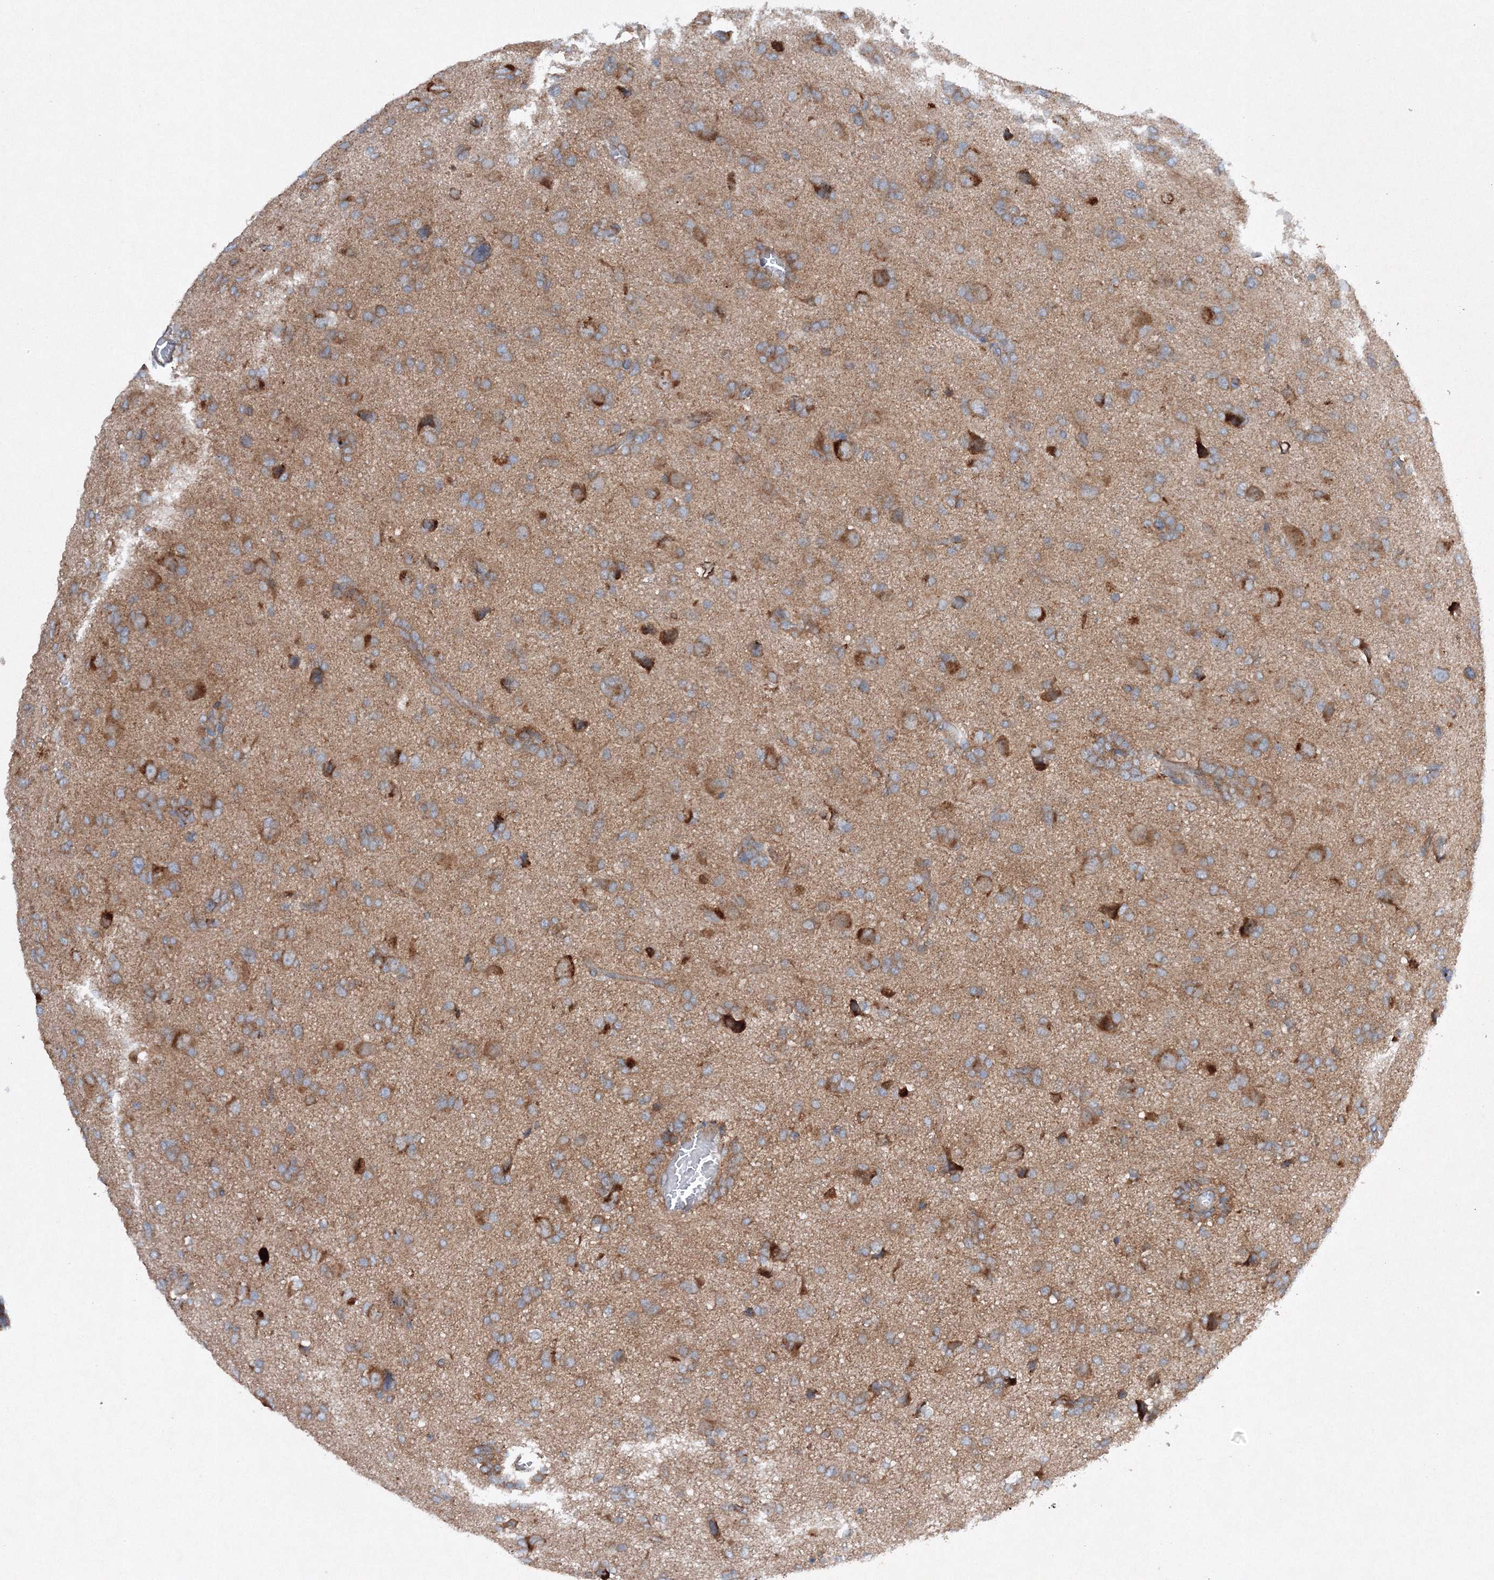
{"staining": {"intensity": "moderate", "quantity": "25%-75%", "location": "cytoplasmic/membranous"}, "tissue": "glioma", "cell_type": "Tumor cells", "image_type": "cancer", "snomed": [{"axis": "morphology", "description": "Glioma, malignant, High grade"}, {"axis": "topography", "description": "Brain"}], "caption": "Glioma was stained to show a protein in brown. There is medium levels of moderate cytoplasmic/membranous expression in about 25%-75% of tumor cells.", "gene": "SLC36A1", "patient": {"sex": "female", "age": 59}}